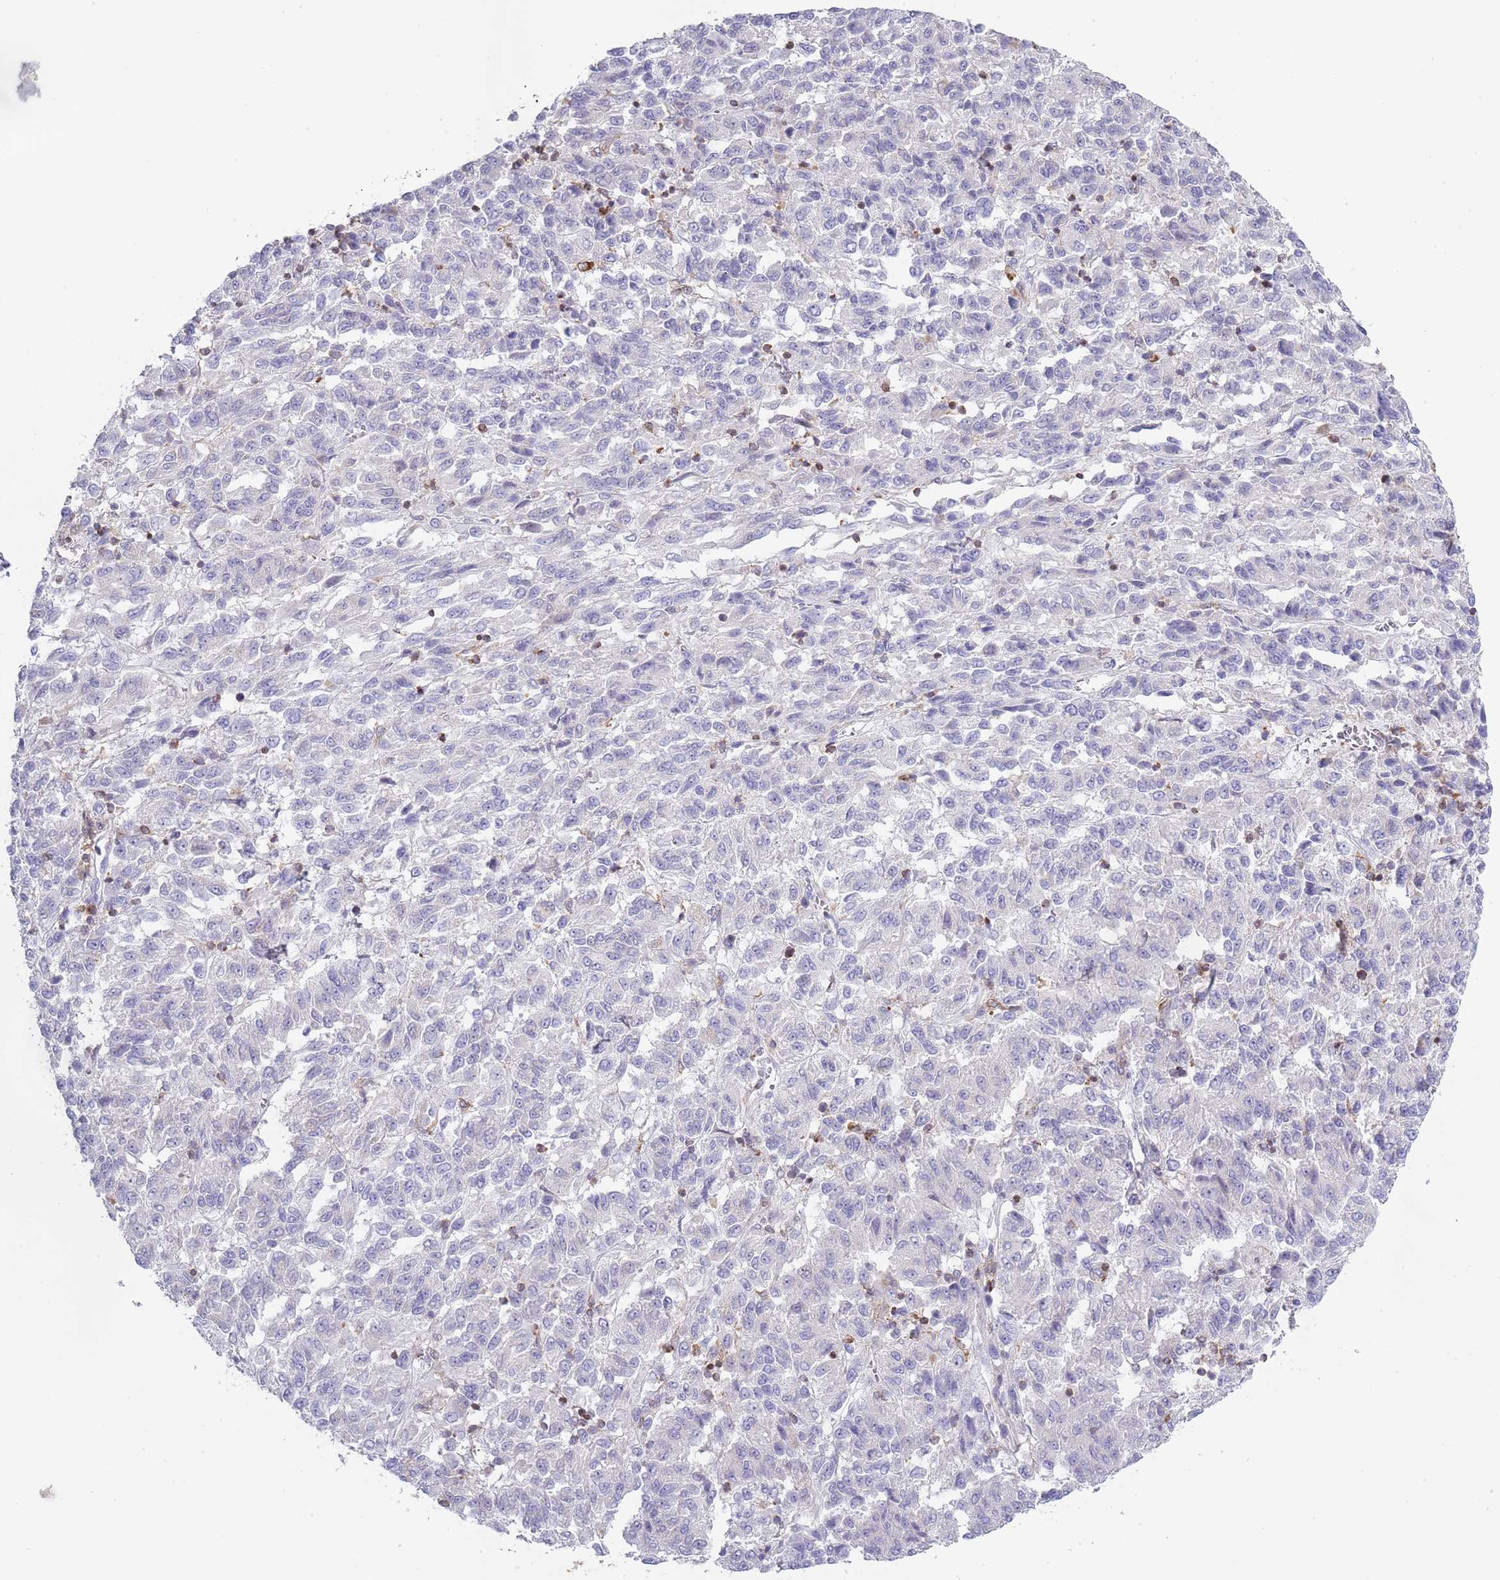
{"staining": {"intensity": "negative", "quantity": "none", "location": "none"}, "tissue": "melanoma", "cell_type": "Tumor cells", "image_type": "cancer", "snomed": [{"axis": "morphology", "description": "Malignant melanoma, Metastatic site"}, {"axis": "topography", "description": "Lung"}], "caption": "An IHC histopathology image of melanoma is shown. There is no staining in tumor cells of melanoma.", "gene": "LPXN", "patient": {"sex": "male", "age": 64}}